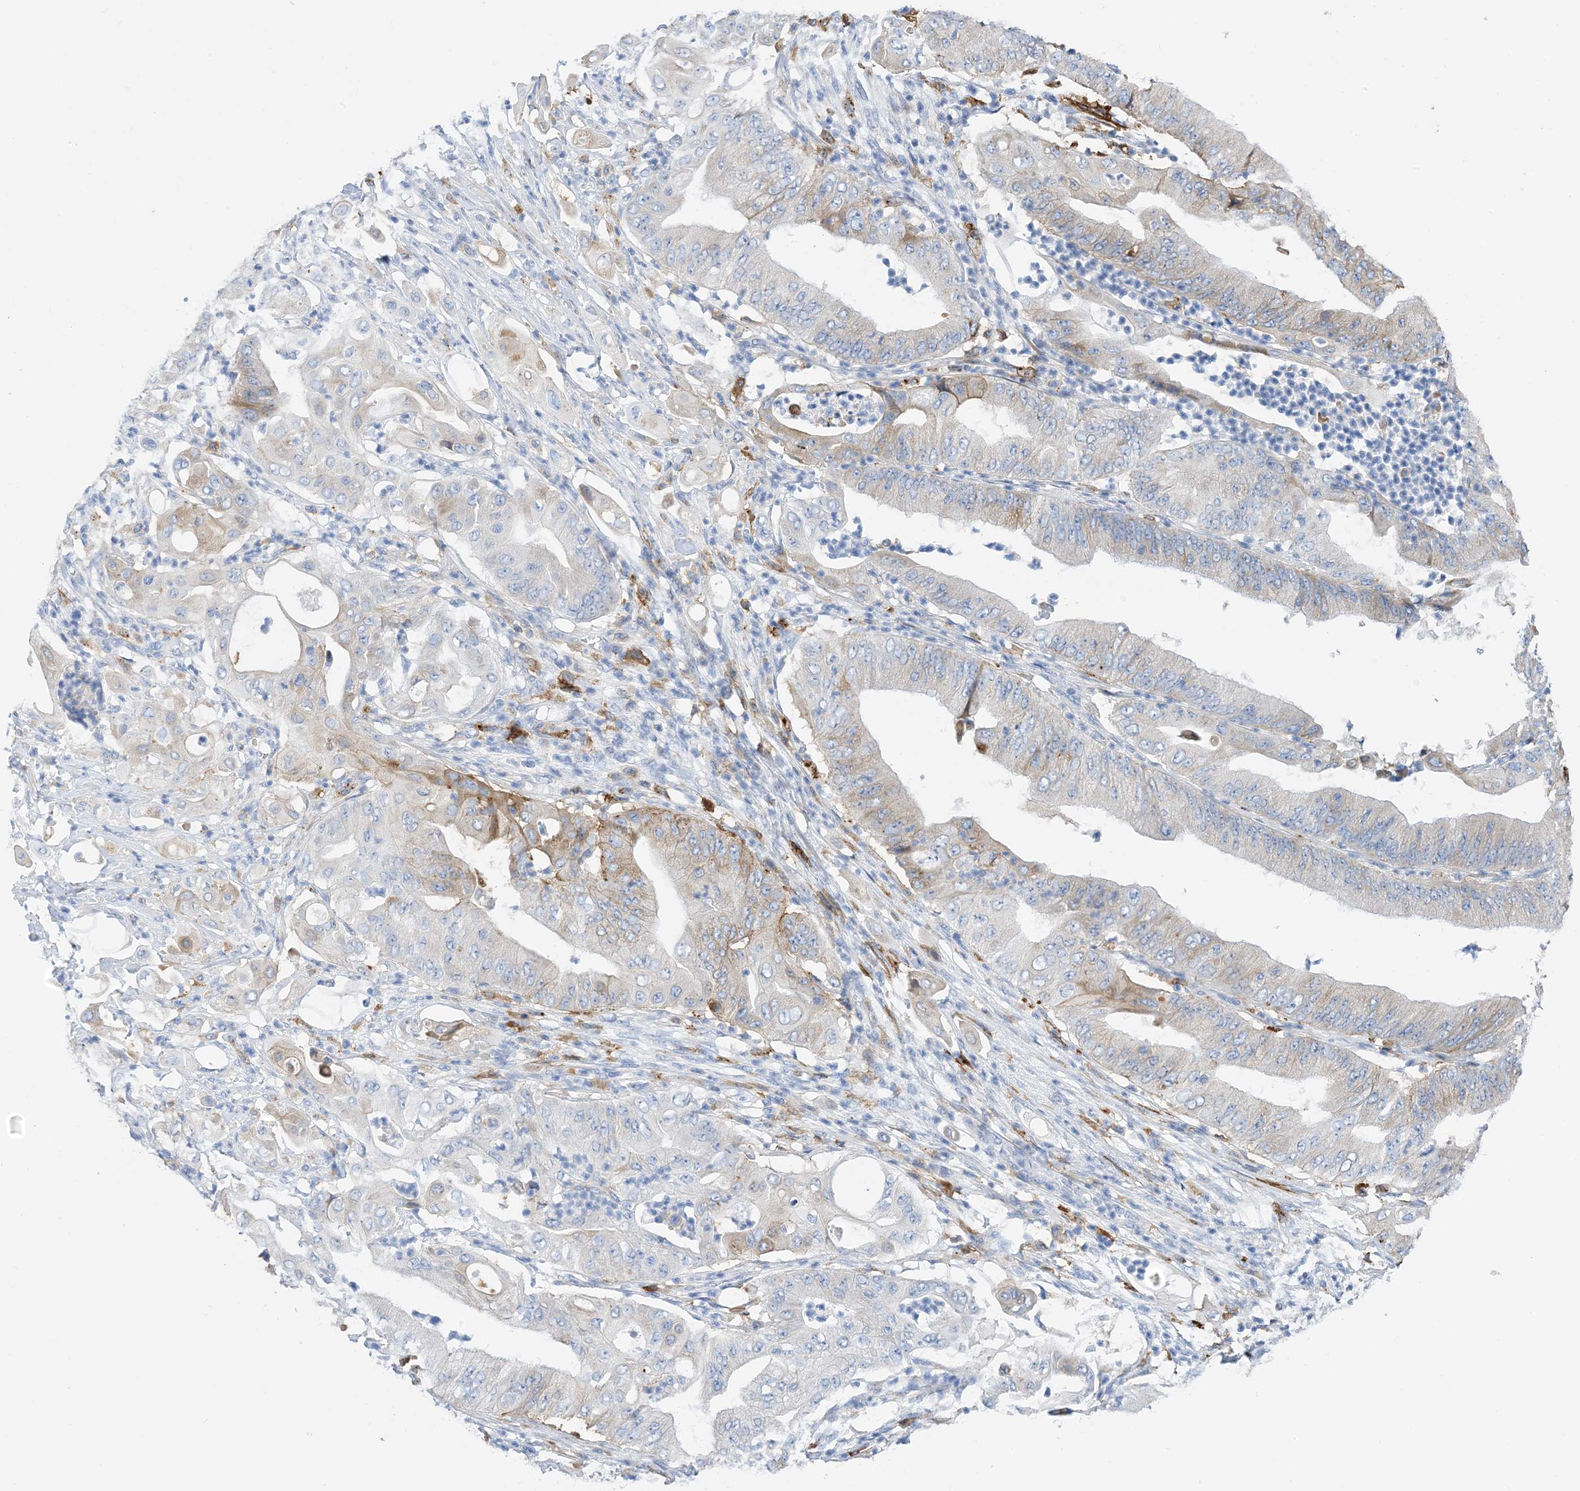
{"staining": {"intensity": "moderate", "quantity": "25%-75%", "location": "cytoplasmic/membranous"}, "tissue": "pancreatic cancer", "cell_type": "Tumor cells", "image_type": "cancer", "snomed": [{"axis": "morphology", "description": "Adenocarcinoma, NOS"}, {"axis": "topography", "description": "Pancreas"}], "caption": "Immunohistochemistry of pancreatic cancer shows medium levels of moderate cytoplasmic/membranous staining in approximately 25%-75% of tumor cells.", "gene": "DPH3", "patient": {"sex": "female", "age": 77}}